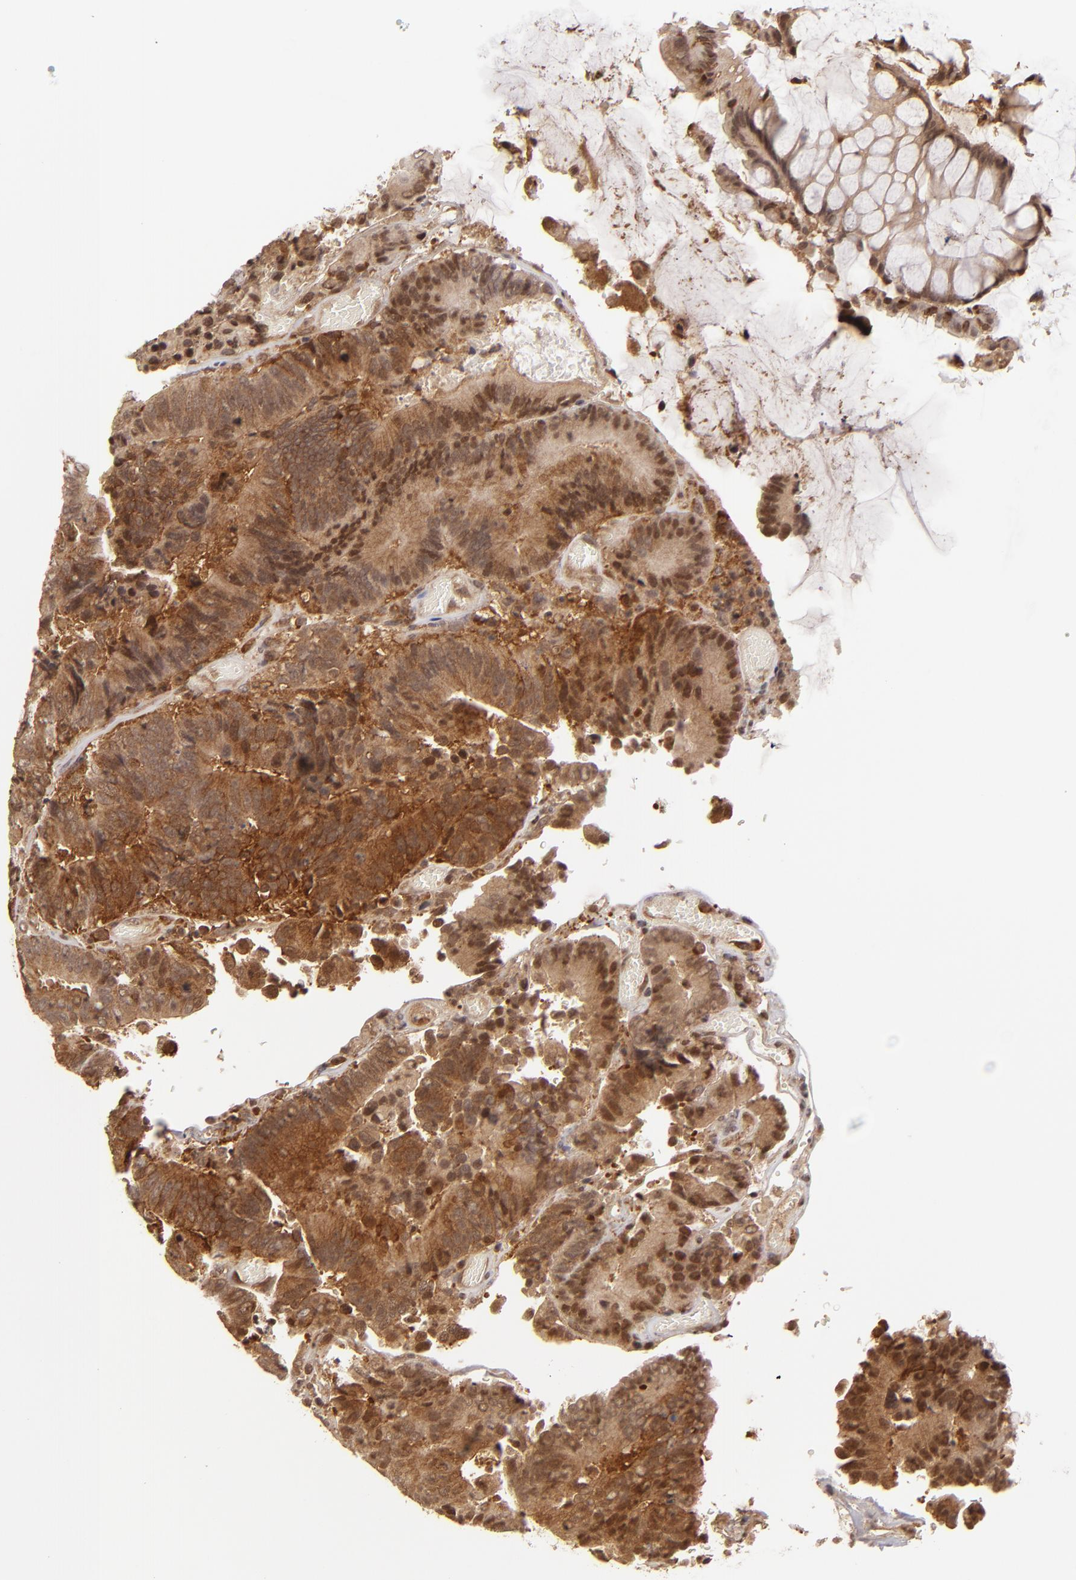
{"staining": {"intensity": "moderate", "quantity": ">75%", "location": "cytoplasmic/membranous"}, "tissue": "colorectal cancer", "cell_type": "Tumor cells", "image_type": "cancer", "snomed": [{"axis": "morphology", "description": "Normal tissue, NOS"}, {"axis": "morphology", "description": "Adenocarcinoma, NOS"}, {"axis": "topography", "description": "Colon"}], "caption": "This micrograph demonstrates immunohistochemistry (IHC) staining of colorectal adenocarcinoma, with medium moderate cytoplasmic/membranous expression in approximately >75% of tumor cells.", "gene": "MAPK3", "patient": {"sex": "female", "age": 78}}